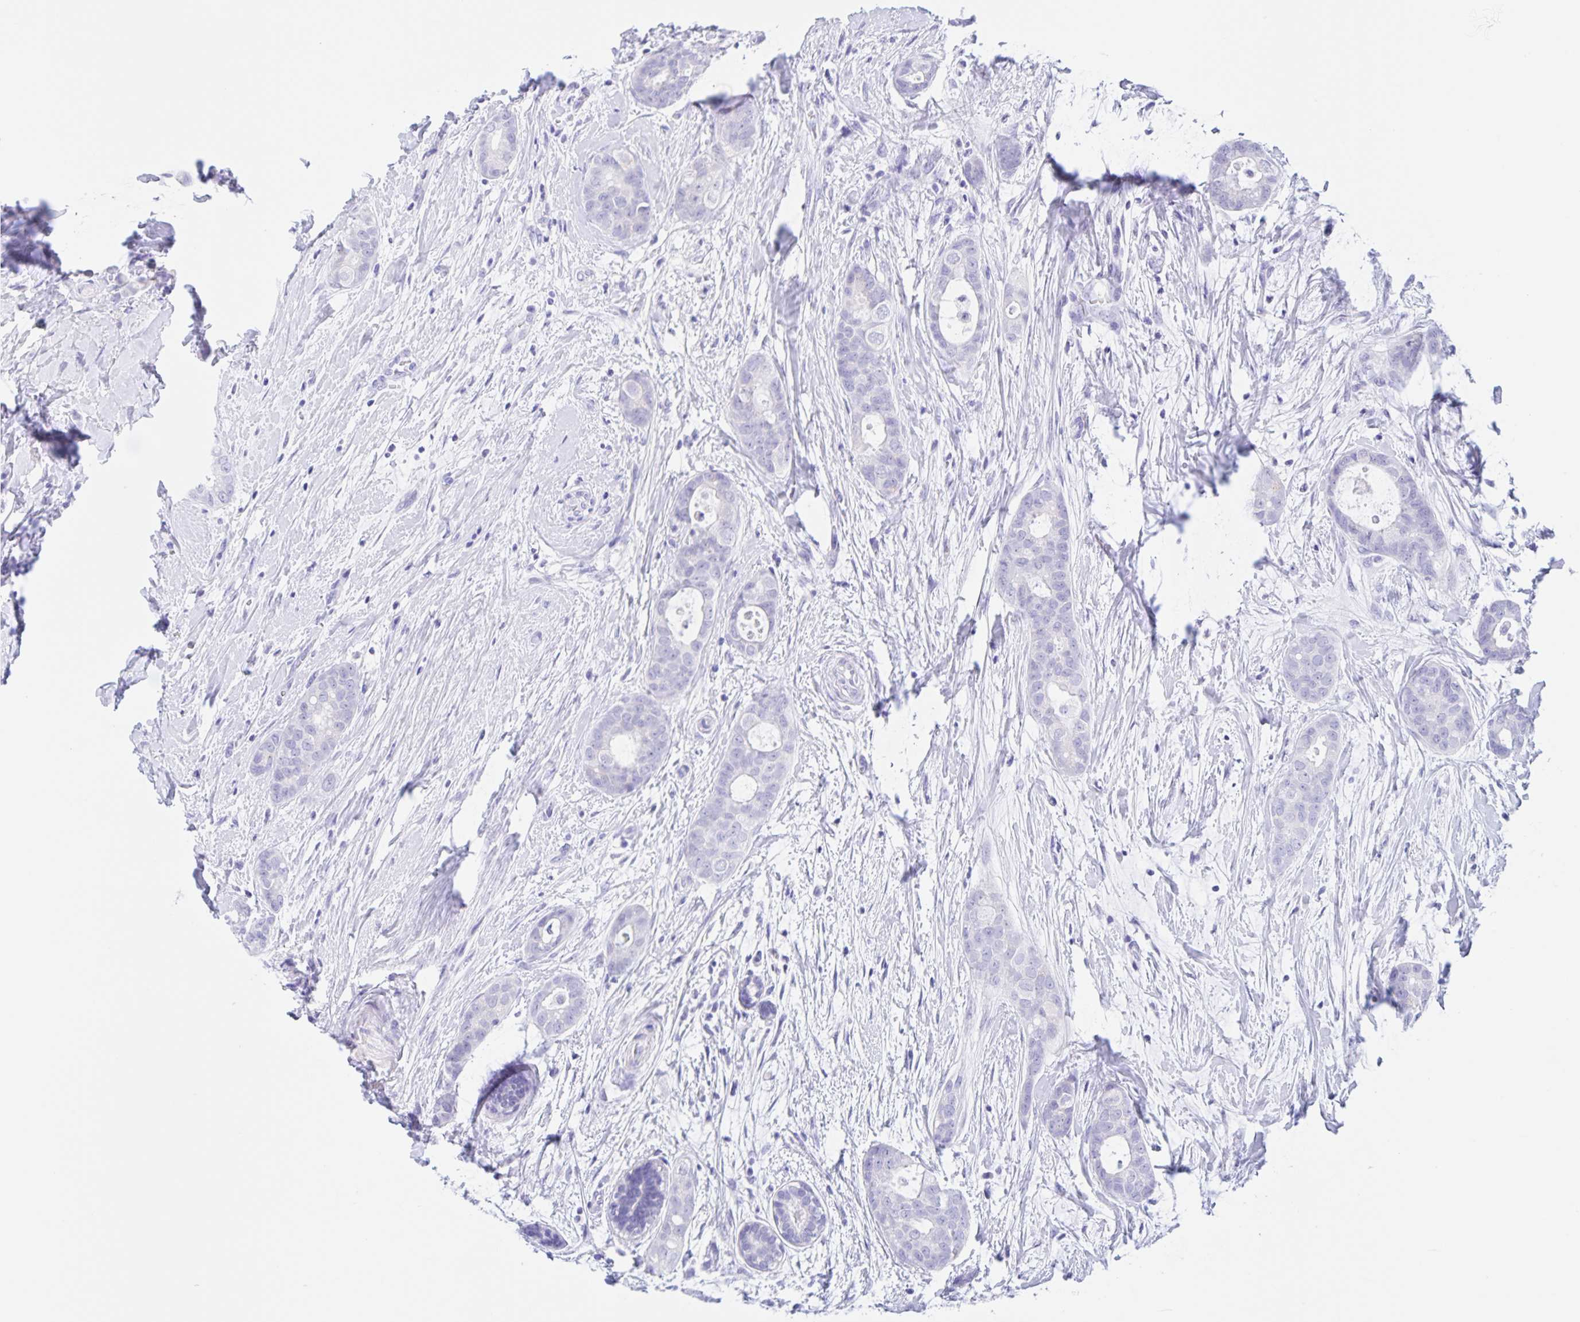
{"staining": {"intensity": "negative", "quantity": "none", "location": "none"}, "tissue": "breast cancer", "cell_type": "Tumor cells", "image_type": "cancer", "snomed": [{"axis": "morphology", "description": "Duct carcinoma"}, {"axis": "topography", "description": "Breast"}], "caption": "This is an immunohistochemistry (IHC) histopathology image of human breast cancer (invasive ductal carcinoma). There is no positivity in tumor cells.", "gene": "TGIF2LX", "patient": {"sex": "female", "age": 45}}